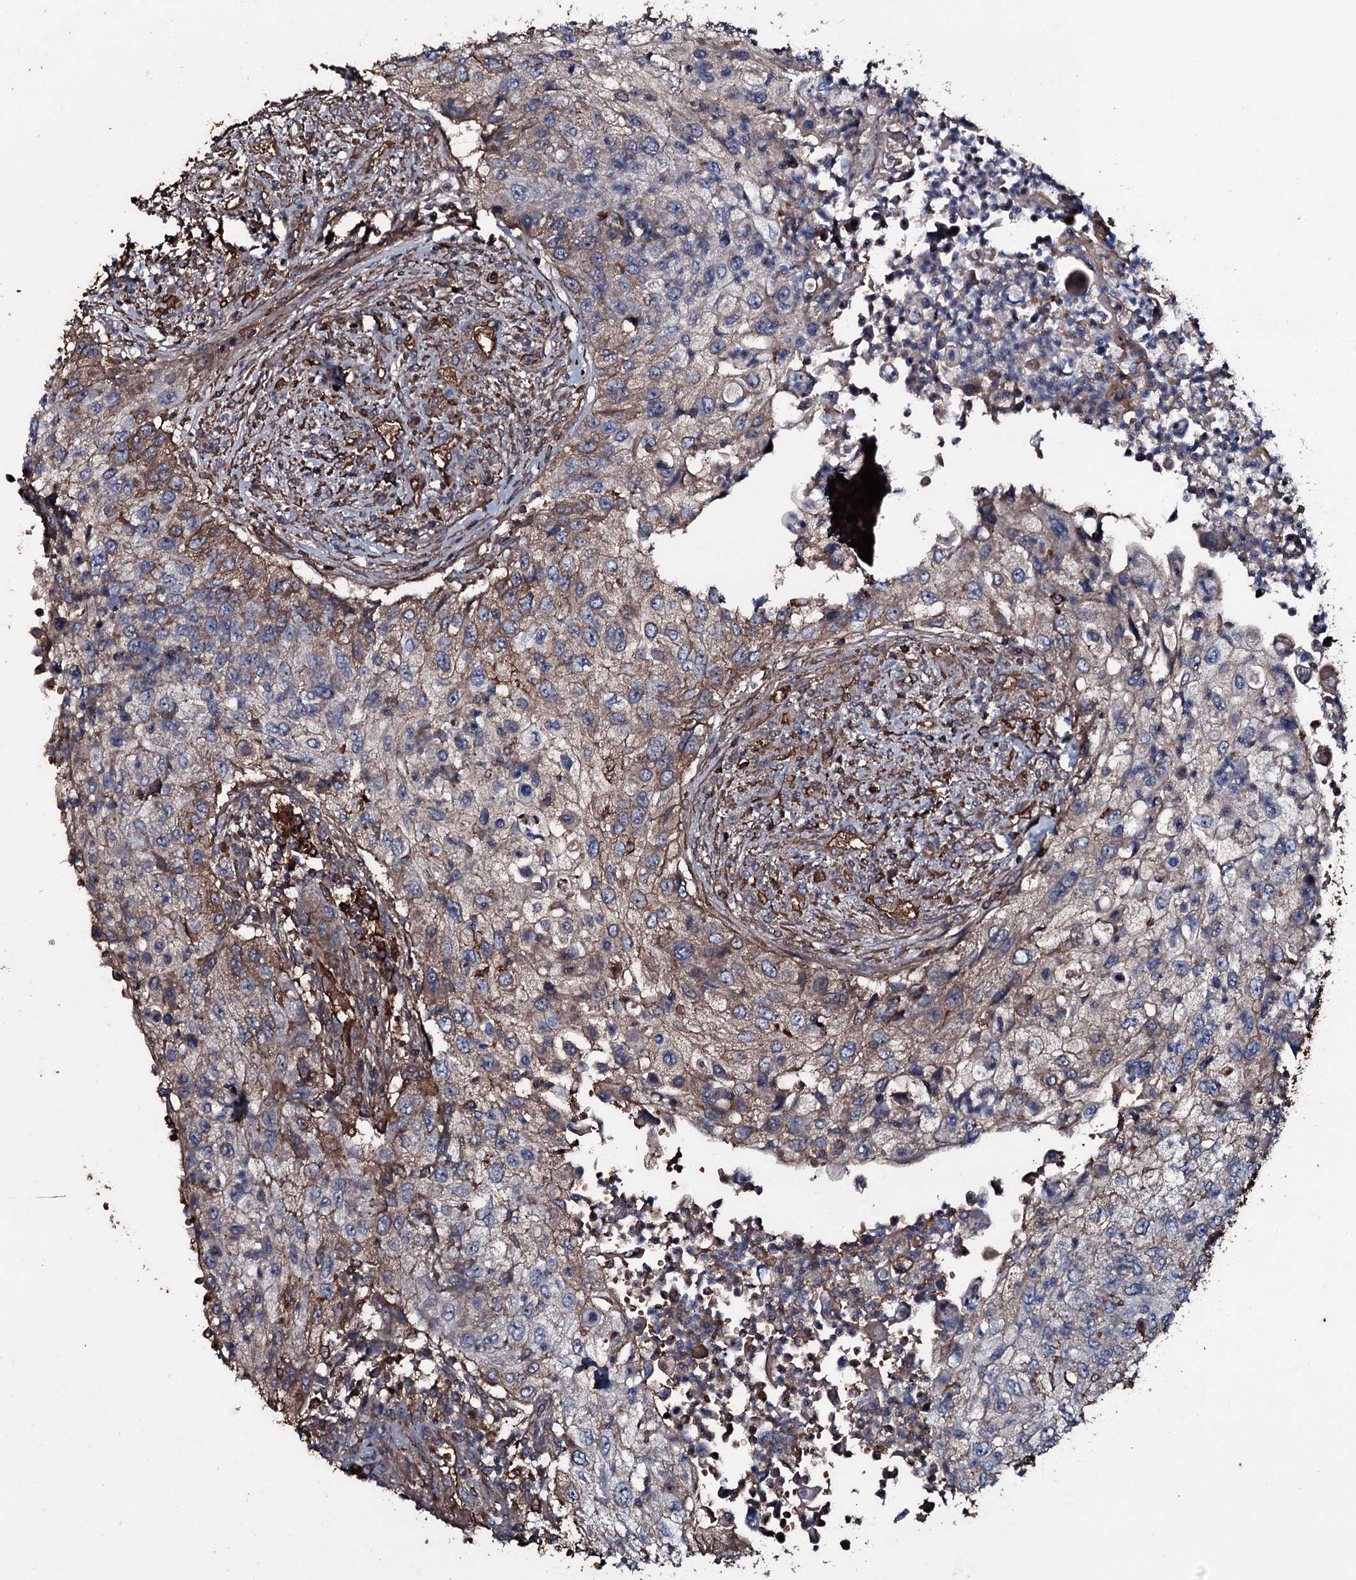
{"staining": {"intensity": "weak", "quantity": "<25%", "location": "cytoplasmic/membranous"}, "tissue": "urothelial cancer", "cell_type": "Tumor cells", "image_type": "cancer", "snomed": [{"axis": "morphology", "description": "Urothelial carcinoma, High grade"}, {"axis": "topography", "description": "Urinary bladder"}], "caption": "An immunohistochemistry micrograph of urothelial cancer is shown. There is no staining in tumor cells of urothelial cancer. (IHC, brightfield microscopy, high magnification).", "gene": "ZSWIM8", "patient": {"sex": "female", "age": 60}}